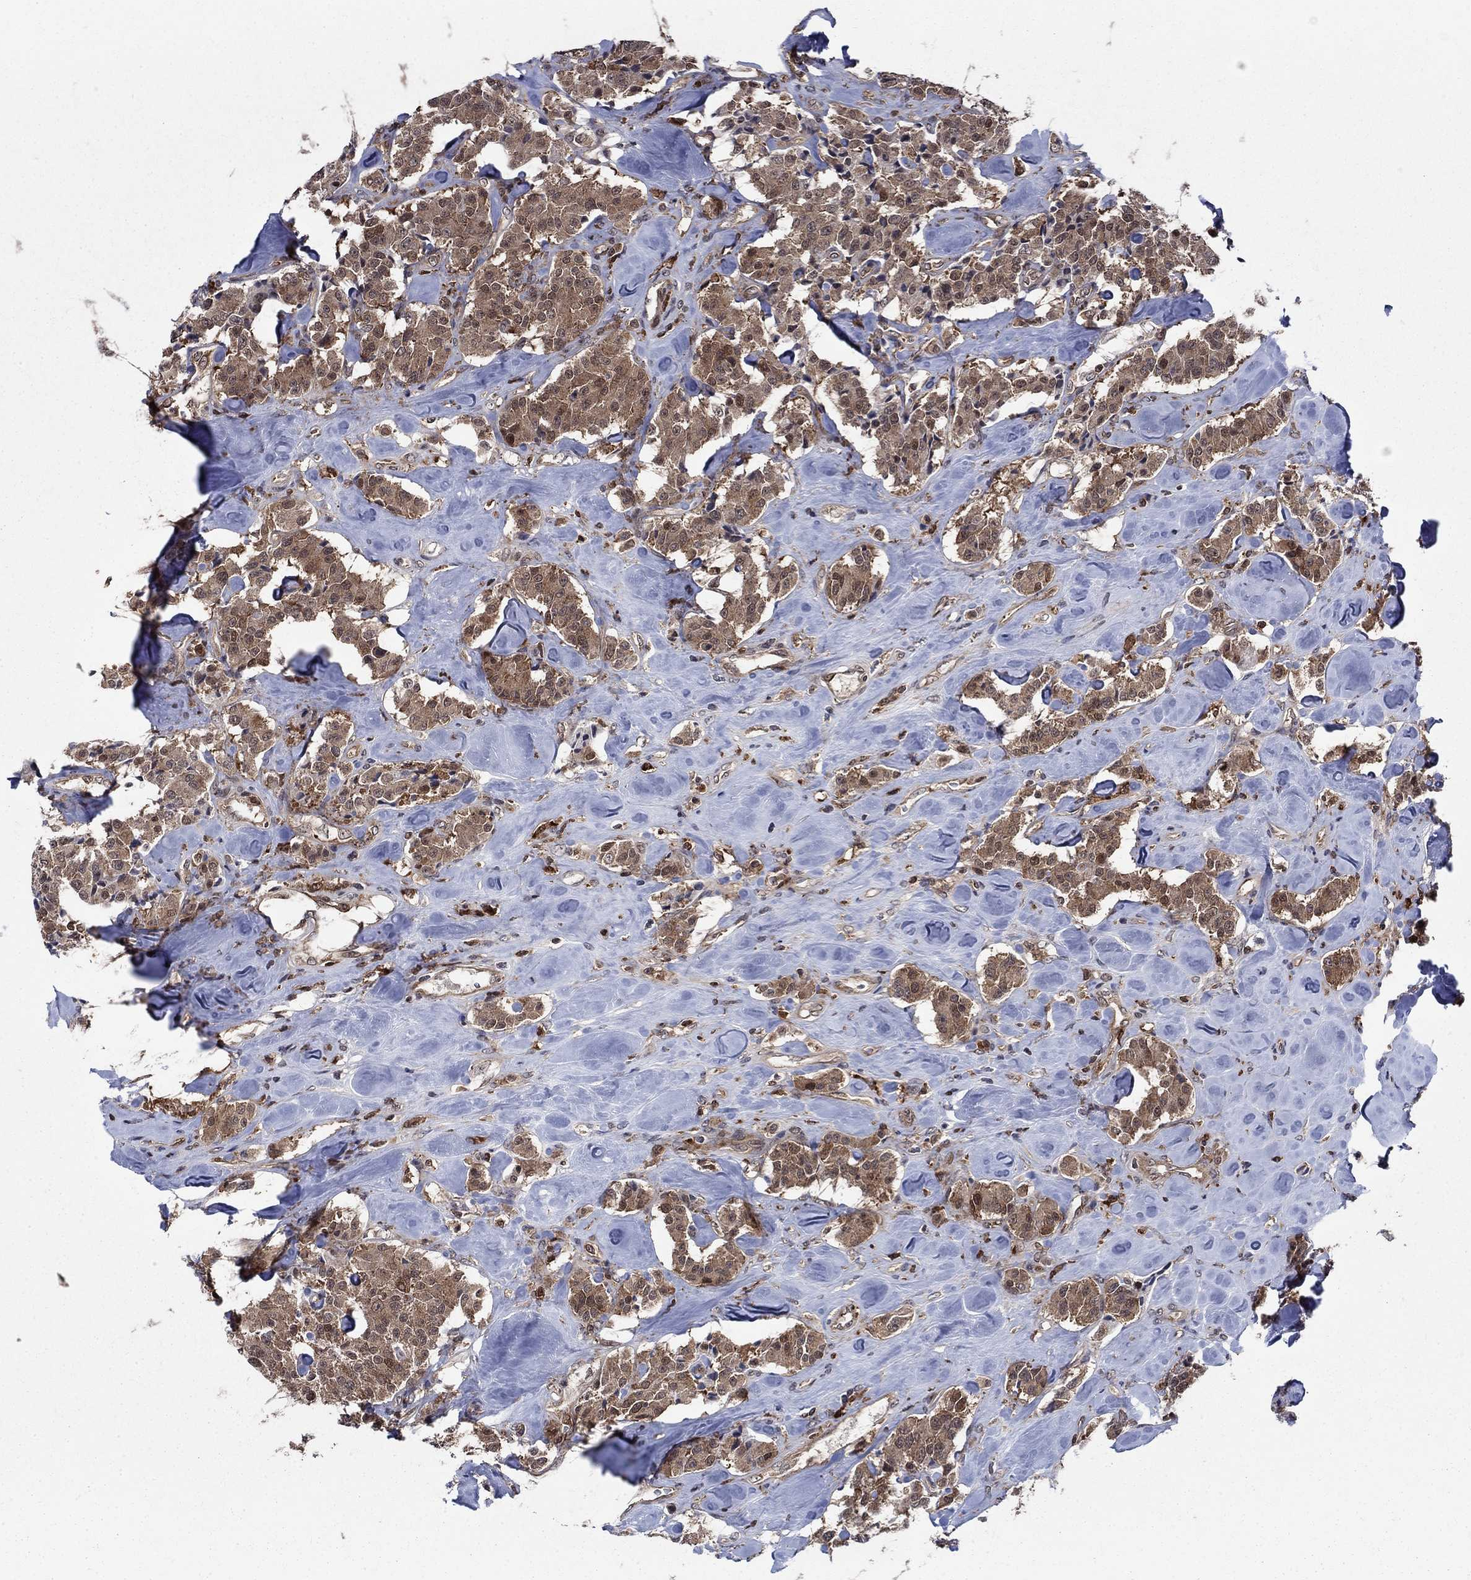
{"staining": {"intensity": "moderate", "quantity": ">75%", "location": "cytoplasmic/membranous"}, "tissue": "carcinoid", "cell_type": "Tumor cells", "image_type": "cancer", "snomed": [{"axis": "morphology", "description": "Carcinoid, malignant, NOS"}, {"axis": "topography", "description": "Pancreas"}], "caption": "About >75% of tumor cells in human carcinoid (malignant) reveal moderate cytoplasmic/membranous protein positivity as visualized by brown immunohistochemical staining.", "gene": "CACYBP", "patient": {"sex": "male", "age": 41}}